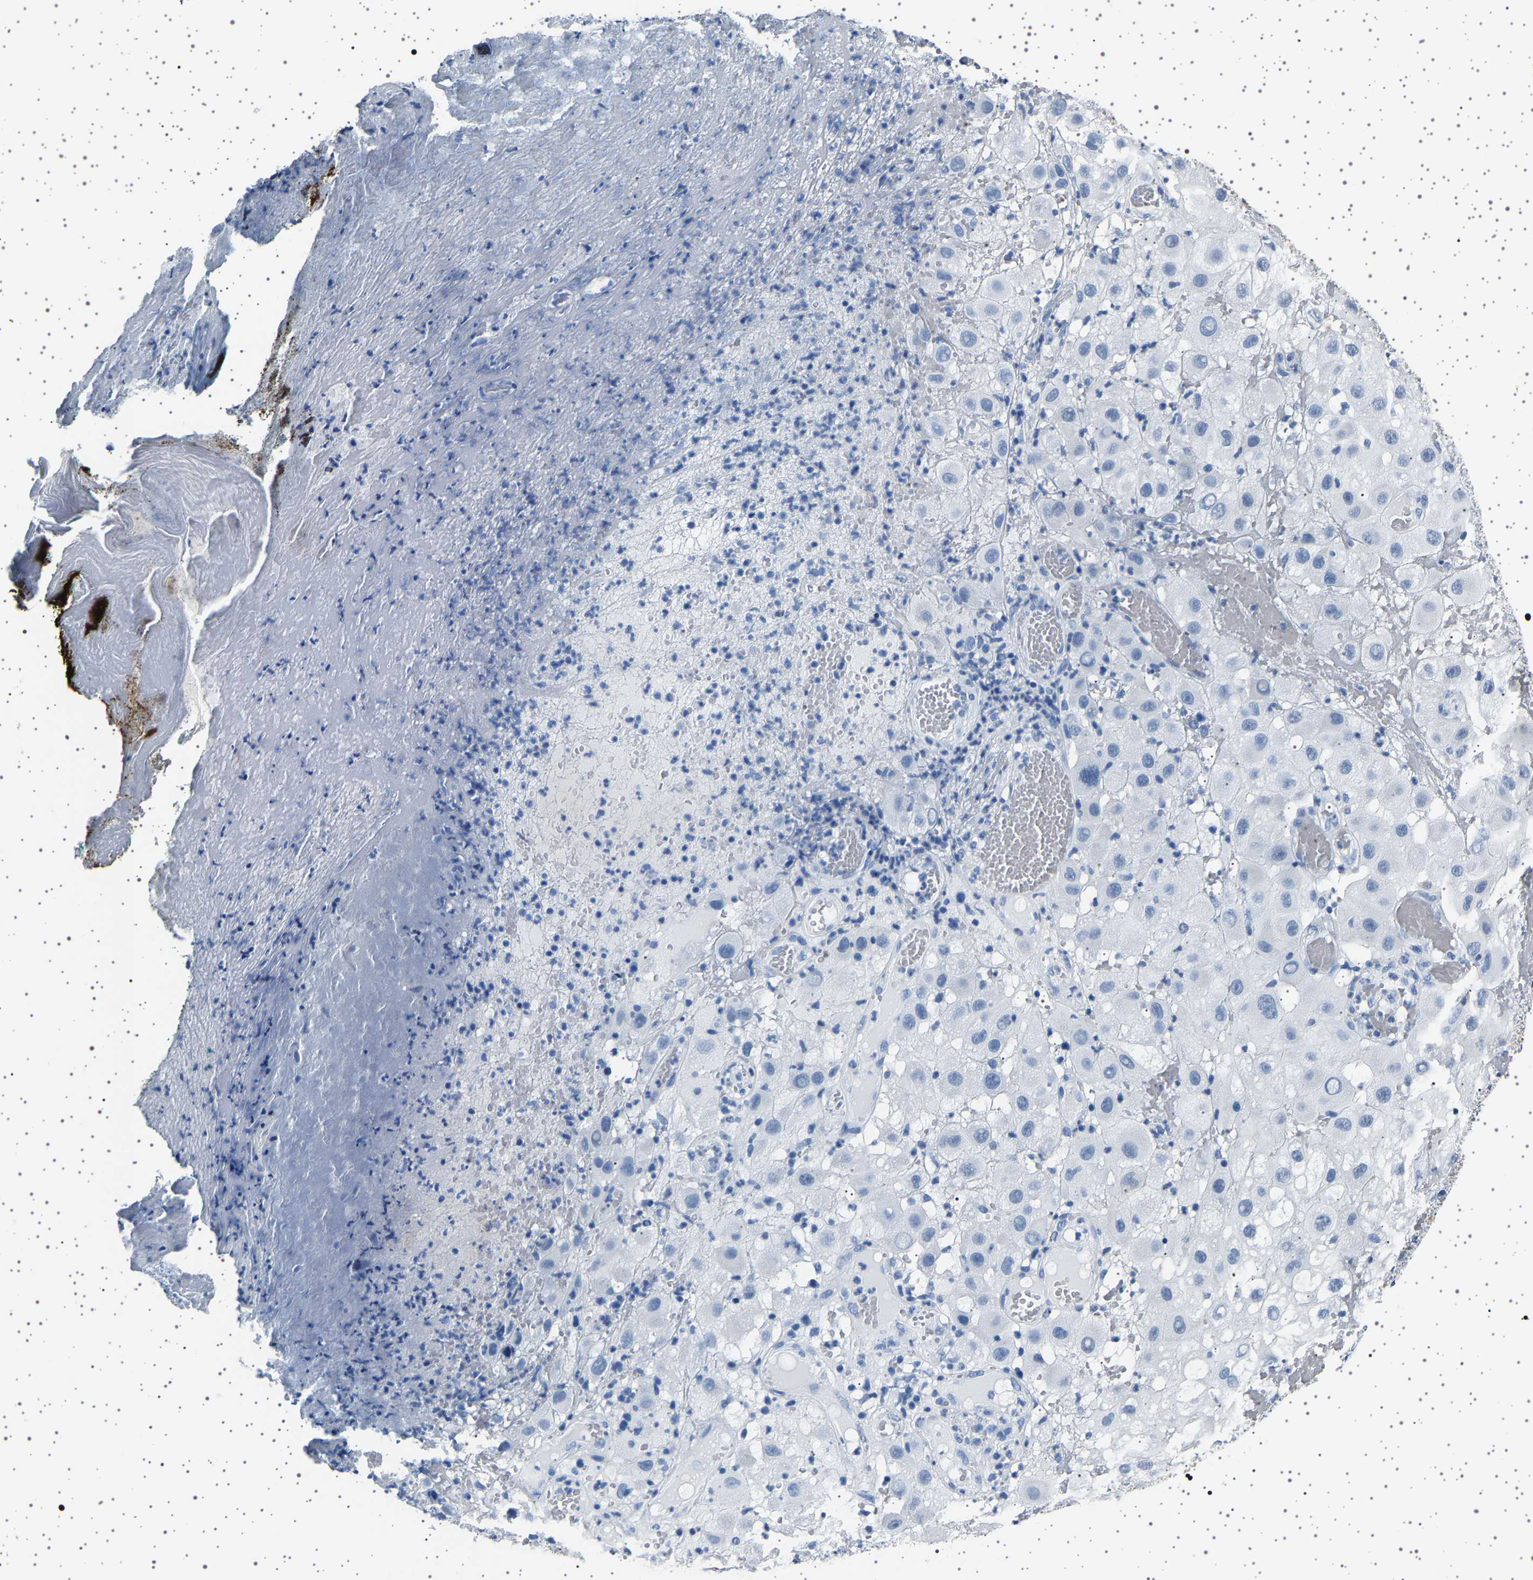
{"staining": {"intensity": "negative", "quantity": "none", "location": "none"}, "tissue": "melanoma", "cell_type": "Tumor cells", "image_type": "cancer", "snomed": [{"axis": "morphology", "description": "Malignant melanoma, NOS"}, {"axis": "topography", "description": "Skin"}], "caption": "Human malignant melanoma stained for a protein using IHC shows no positivity in tumor cells.", "gene": "TFF3", "patient": {"sex": "female", "age": 81}}